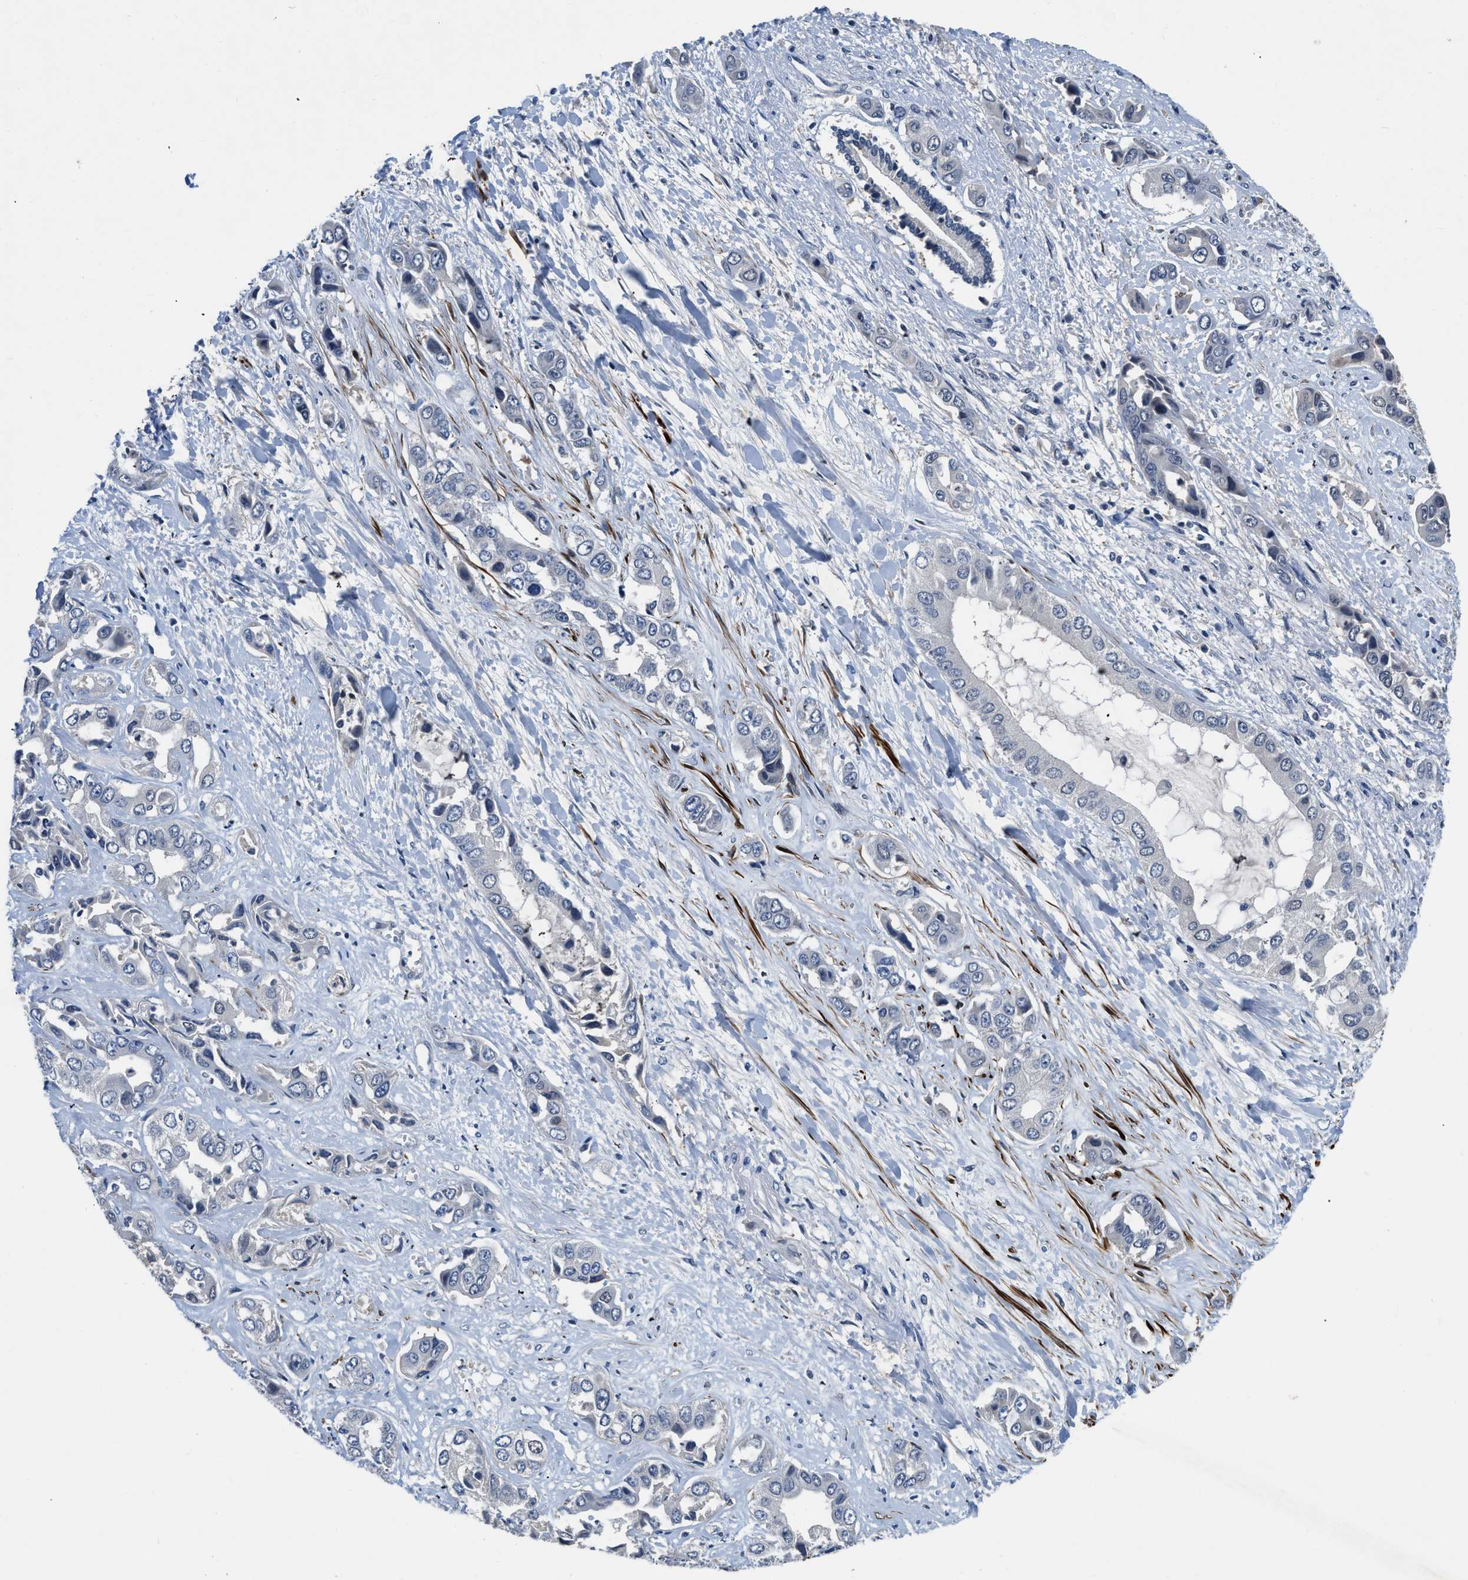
{"staining": {"intensity": "negative", "quantity": "none", "location": "none"}, "tissue": "liver cancer", "cell_type": "Tumor cells", "image_type": "cancer", "snomed": [{"axis": "morphology", "description": "Cholangiocarcinoma"}, {"axis": "topography", "description": "Liver"}], "caption": "The immunohistochemistry (IHC) histopathology image has no significant positivity in tumor cells of liver cholangiocarcinoma tissue.", "gene": "LANCL2", "patient": {"sex": "female", "age": 52}}